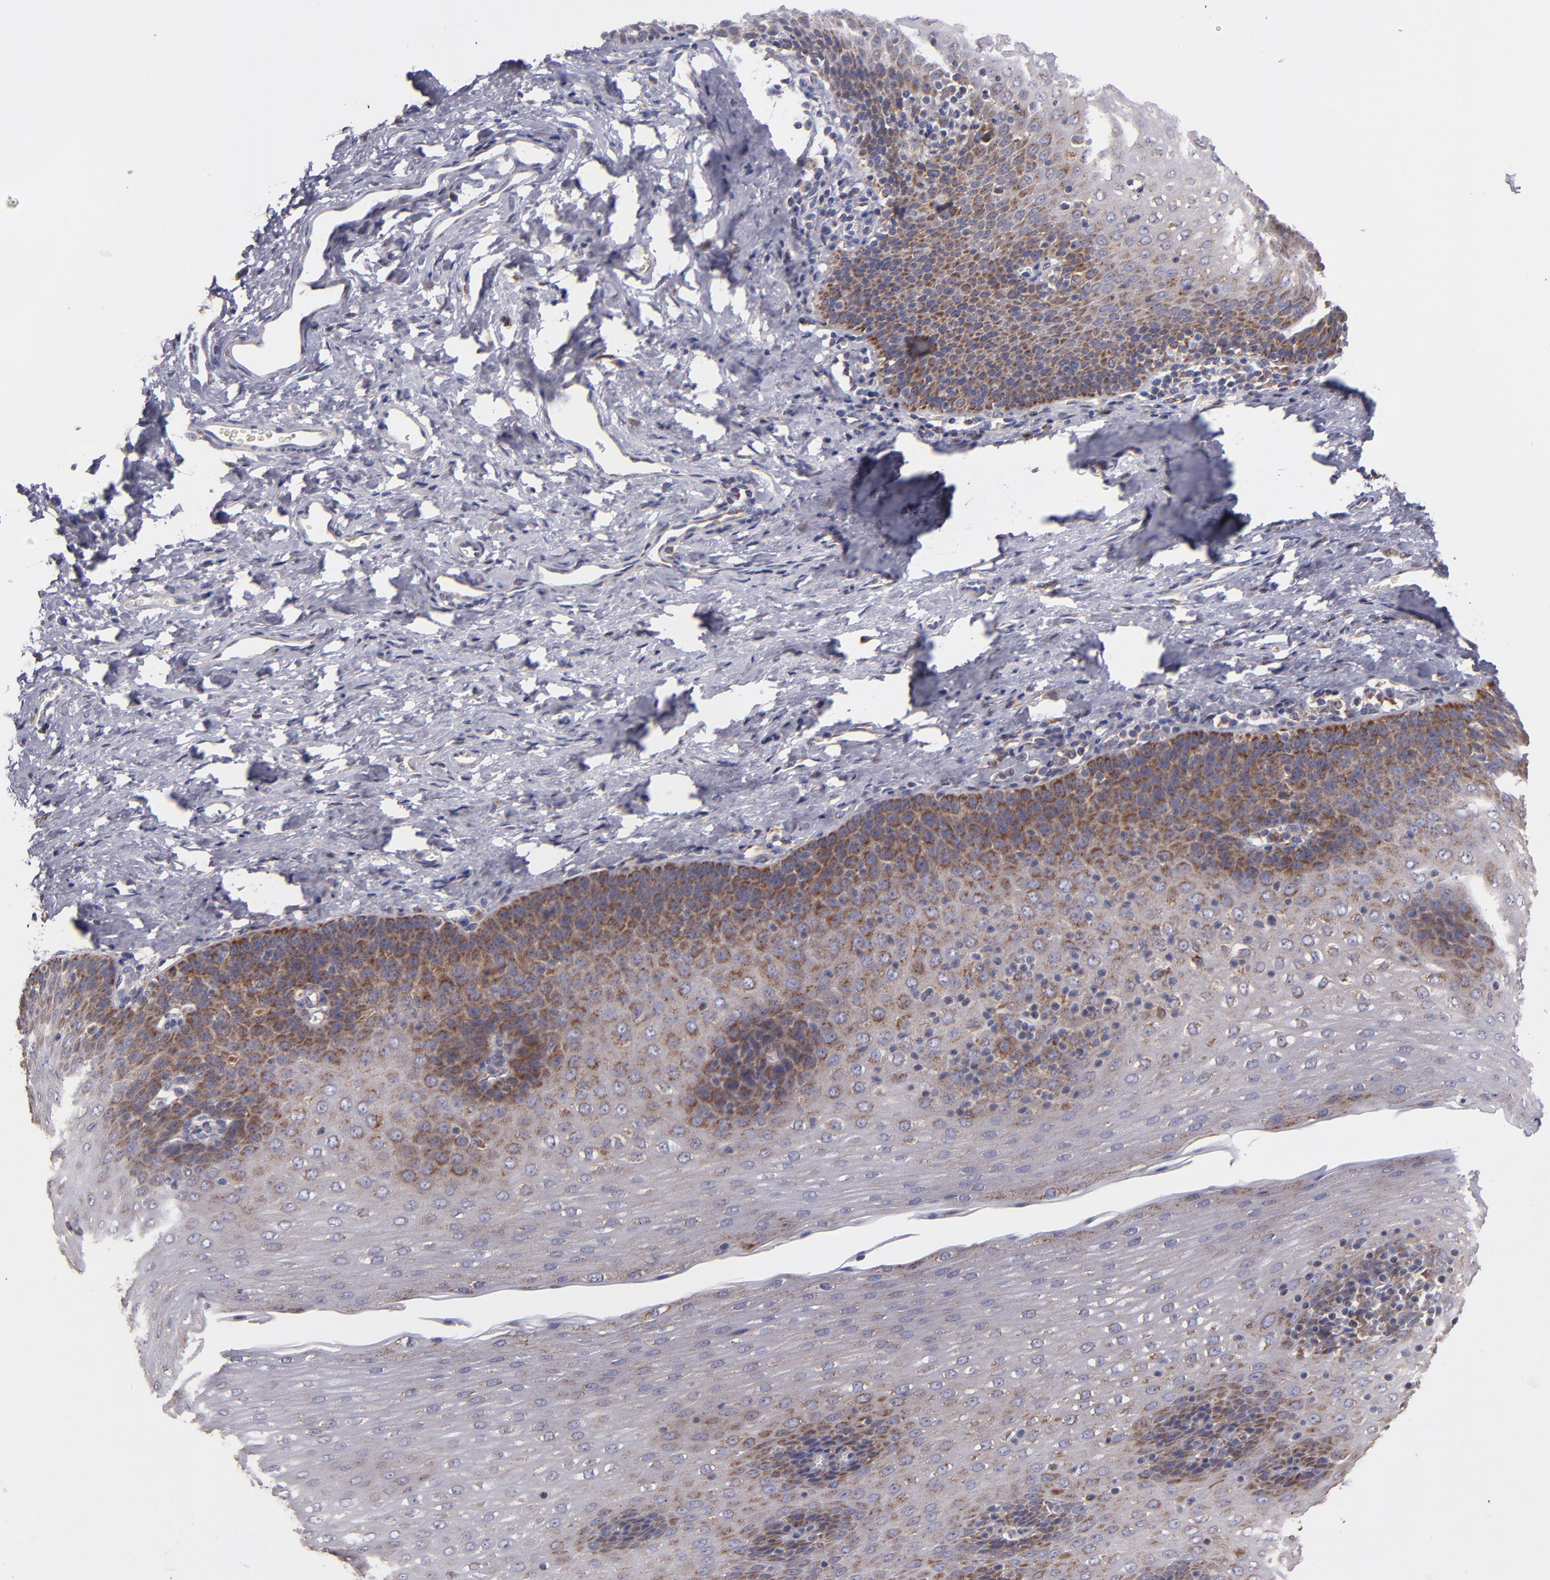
{"staining": {"intensity": "strong", "quantity": ">75%", "location": "cytoplasmic/membranous"}, "tissue": "esophagus", "cell_type": "Squamous epithelial cells", "image_type": "normal", "snomed": [{"axis": "morphology", "description": "Normal tissue, NOS"}, {"axis": "topography", "description": "Esophagus"}], "caption": "Esophagus stained with immunohistochemistry exhibits strong cytoplasmic/membranous expression in approximately >75% of squamous epithelial cells. The staining is performed using DAB (3,3'-diaminobenzidine) brown chromogen to label protein expression. The nuclei are counter-stained blue using hematoxylin.", "gene": "CLTA", "patient": {"sex": "female", "age": 61}}